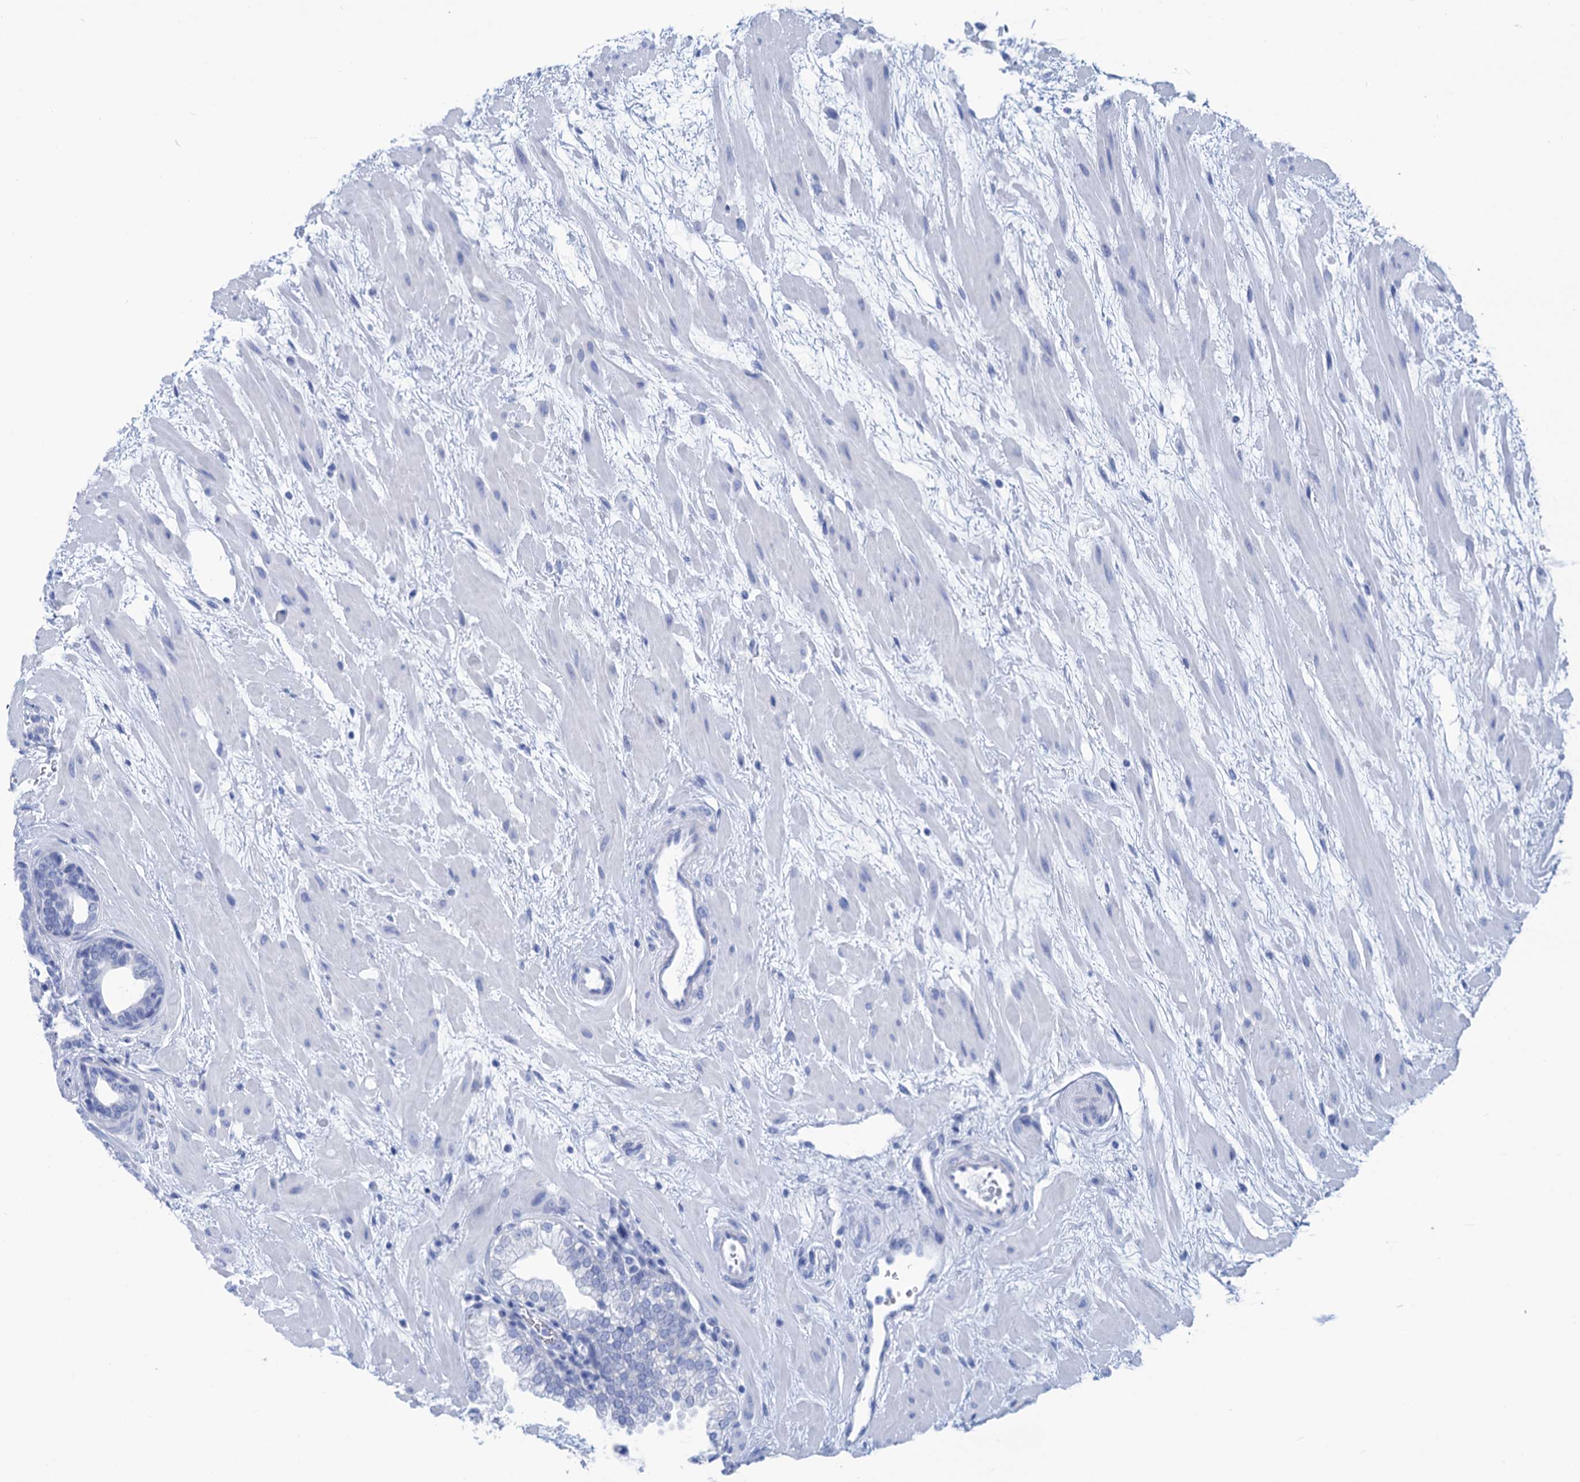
{"staining": {"intensity": "negative", "quantity": "none", "location": "none"}, "tissue": "prostate", "cell_type": "Glandular cells", "image_type": "normal", "snomed": [{"axis": "morphology", "description": "Normal tissue, NOS"}, {"axis": "topography", "description": "Prostate"}], "caption": "Glandular cells are negative for brown protein staining in unremarkable prostate. (DAB (3,3'-diaminobenzidine) immunohistochemistry (IHC) visualized using brightfield microscopy, high magnification).", "gene": "CABYR", "patient": {"sex": "male", "age": 48}}